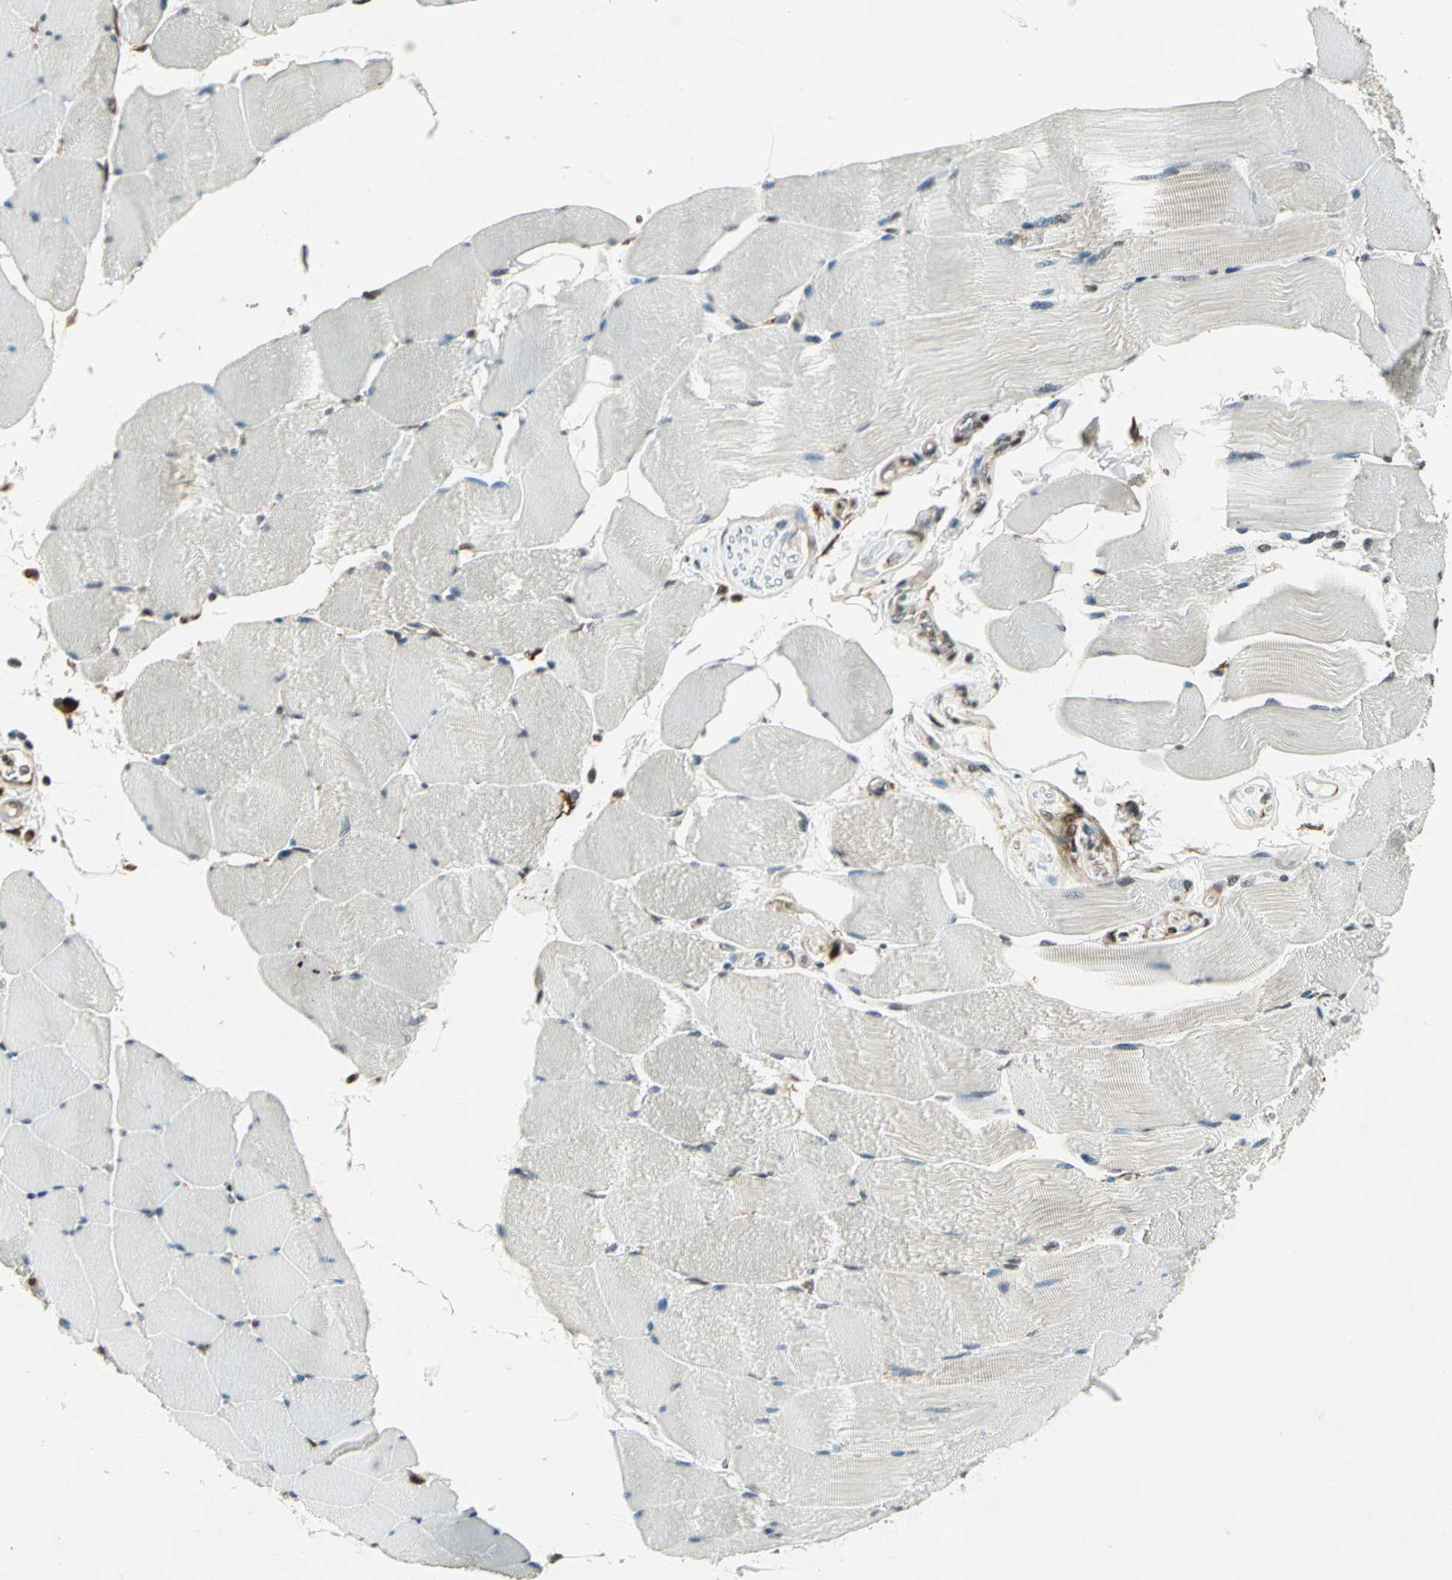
{"staining": {"intensity": "moderate", "quantity": "25%-75%", "location": "cytoplasmic/membranous,nuclear"}, "tissue": "skeletal muscle", "cell_type": "Myocytes", "image_type": "normal", "snomed": [{"axis": "morphology", "description": "Normal tissue, NOS"}, {"axis": "topography", "description": "Skeletal muscle"}], "caption": "High-magnification brightfield microscopy of normal skeletal muscle stained with DAB (3,3'-diaminobenzidine) (brown) and counterstained with hematoxylin (blue). myocytes exhibit moderate cytoplasmic/membranous,nuclear expression is appreciated in approximately25%-75% of cells.", "gene": "LGALS3", "patient": {"sex": "male", "age": 62}}